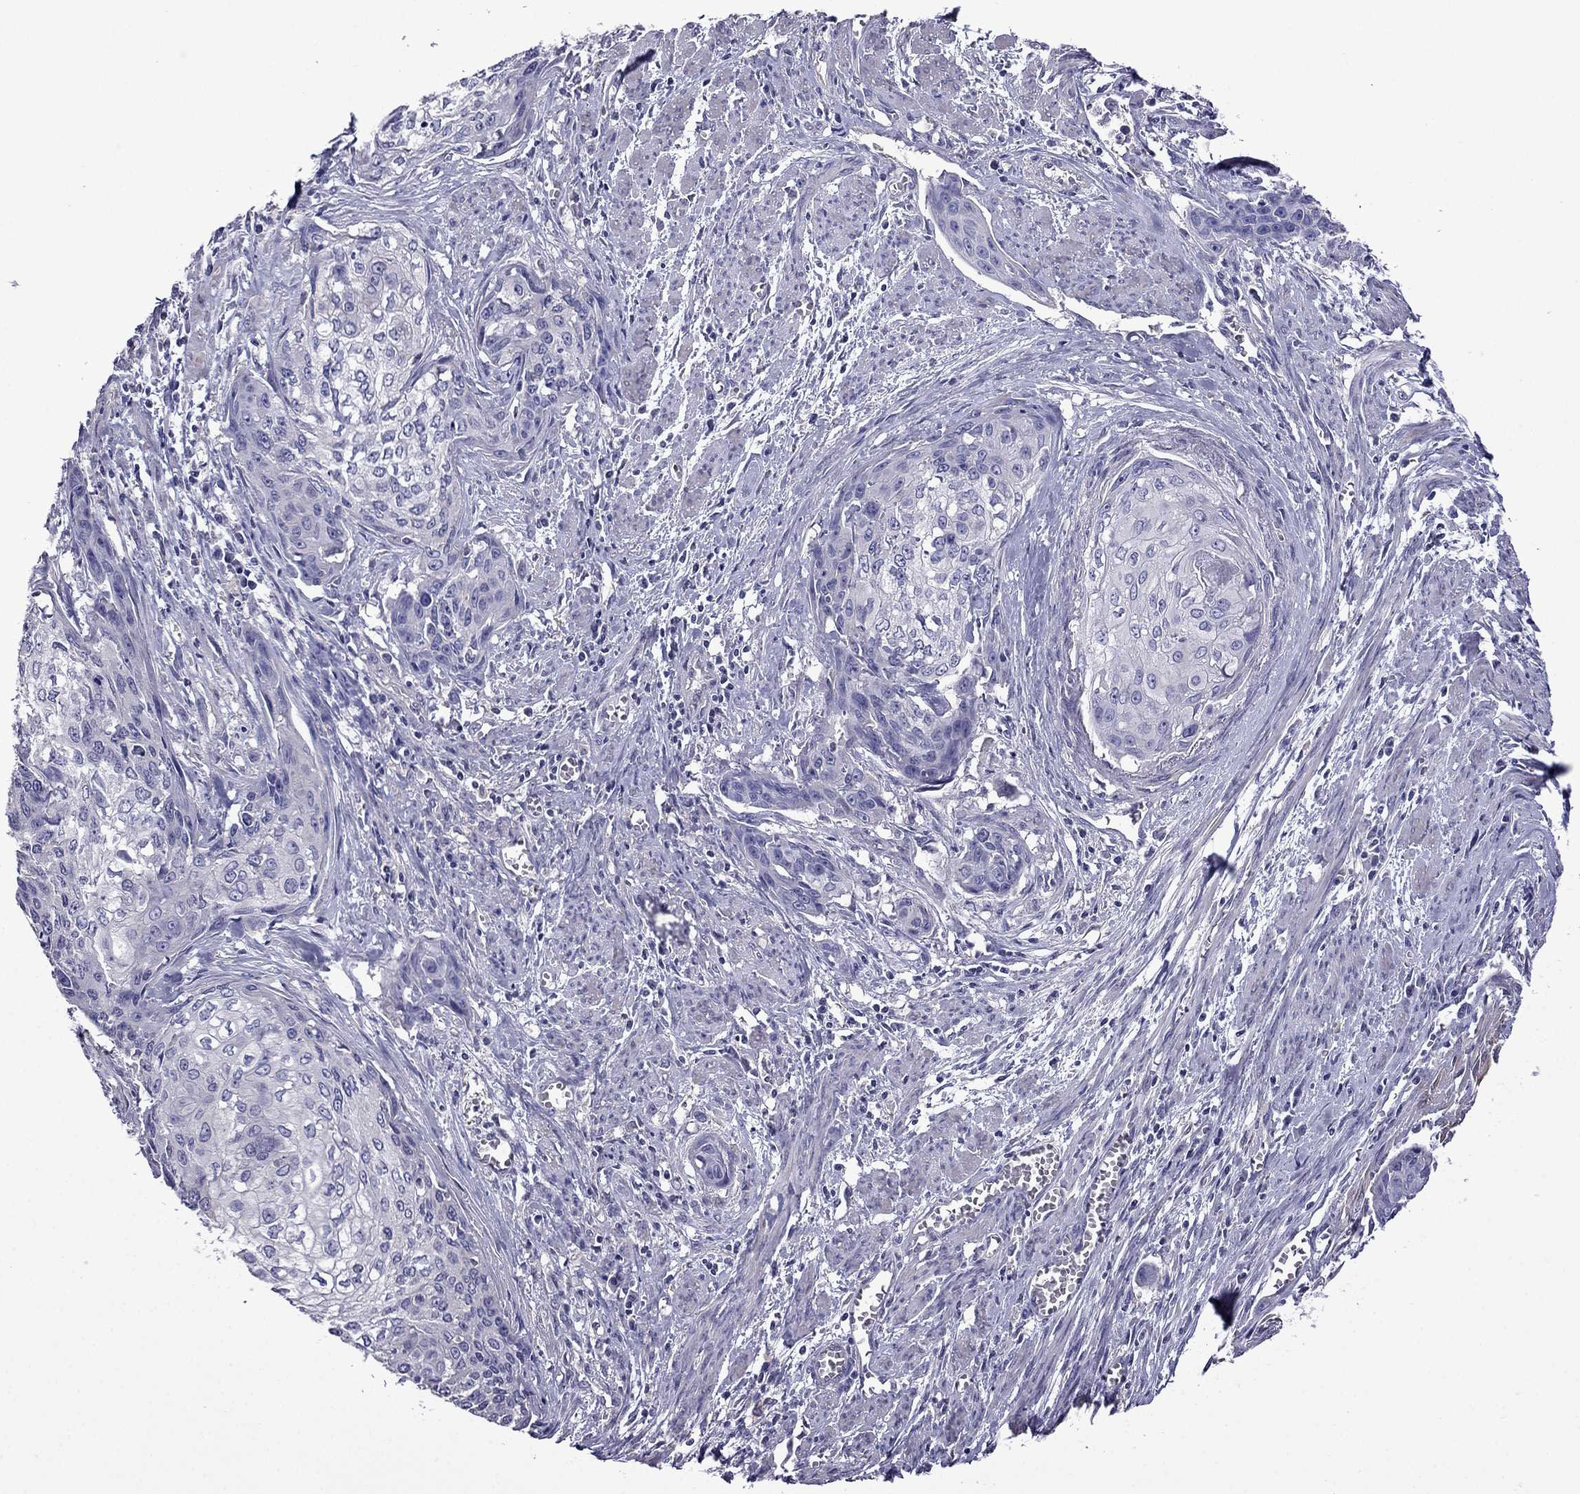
{"staining": {"intensity": "negative", "quantity": "none", "location": "none"}, "tissue": "cervical cancer", "cell_type": "Tumor cells", "image_type": "cancer", "snomed": [{"axis": "morphology", "description": "Squamous cell carcinoma, NOS"}, {"axis": "topography", "description": "Cervix"}], "caption": "Cervical cancer (squamous cell carcinoma) stained for a protein using immunohistochemistry reveals no positivity tumor cells.", "gene": "SCNN1D", "patient": {"sex": "female", "age": 58}}